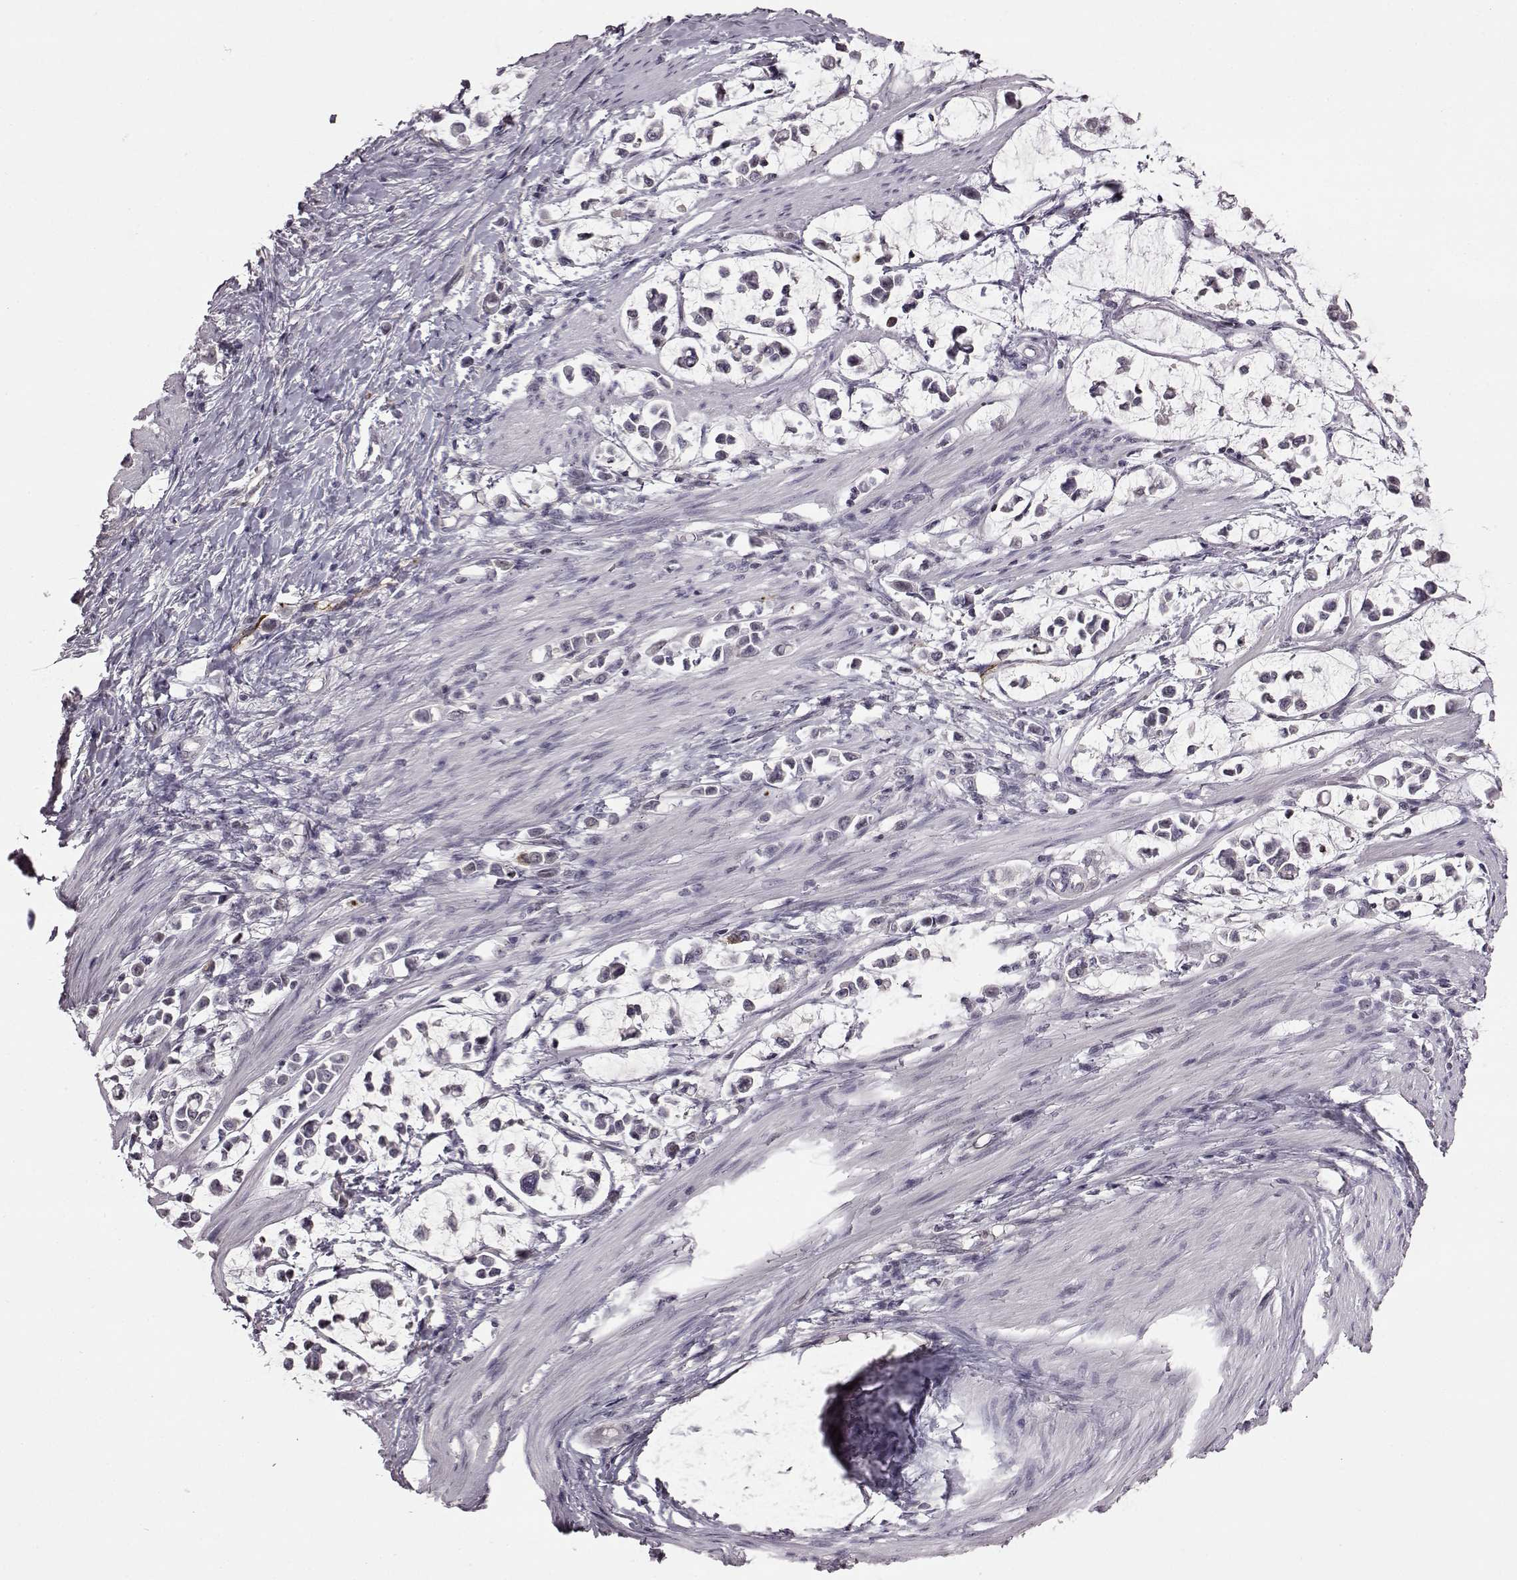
{"staining": {"intensity": "negative", "quantity": "none", "location": "none"}, "tissue": "stomach cancer", "cell_type": "Tumor cells", "image_type": "cancer", "snomed": [{"axis": "morphology", "description": "Adenocarcinoma, NOS"}, {"axis": "topography", "description": "Stomach"}], "caption": "Immunohistochemical staining of adenocarcinoma (stomach) exhibits no significant staining in tumor cells.", "gene": "GAL", "patient": {"sex": "male", "age": 82}}